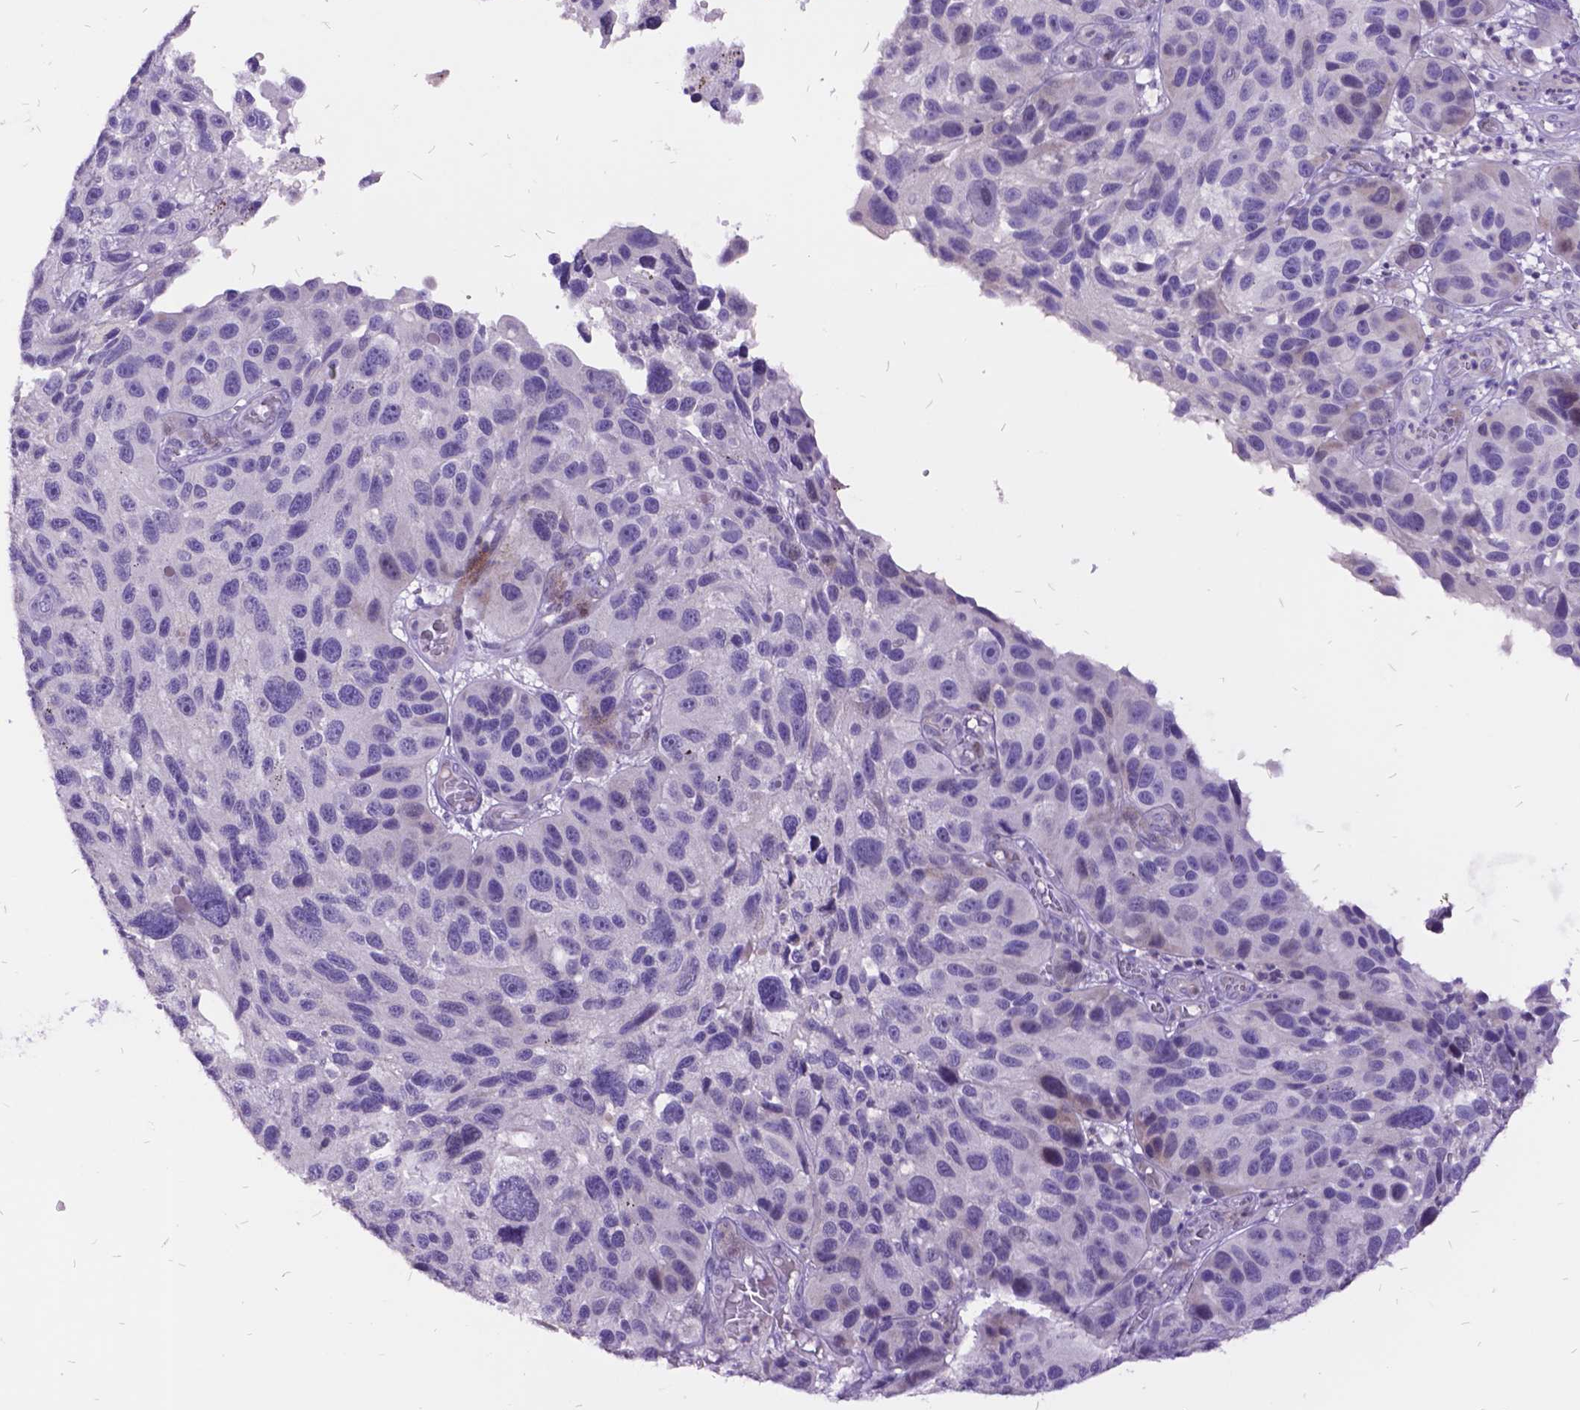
{"staining": {"intensity": "negative", "quantity": "none", "location": "none"}, "tissue": "melanoma", "cell_type": "Tumor cells", "image_type": "cancer", "snomed": [{"axis": "morphology", "description": "Malignant melanoma, NOS"}, {"axis": "topography", "description": "Skin"}], "caption": "This is an immunohistochemistry (IHC) micrograph of malignant melanoma. There is no expression in tumor cells.", "gene": "ITGB6", "patient": {"sex": "male", "age": 53}}